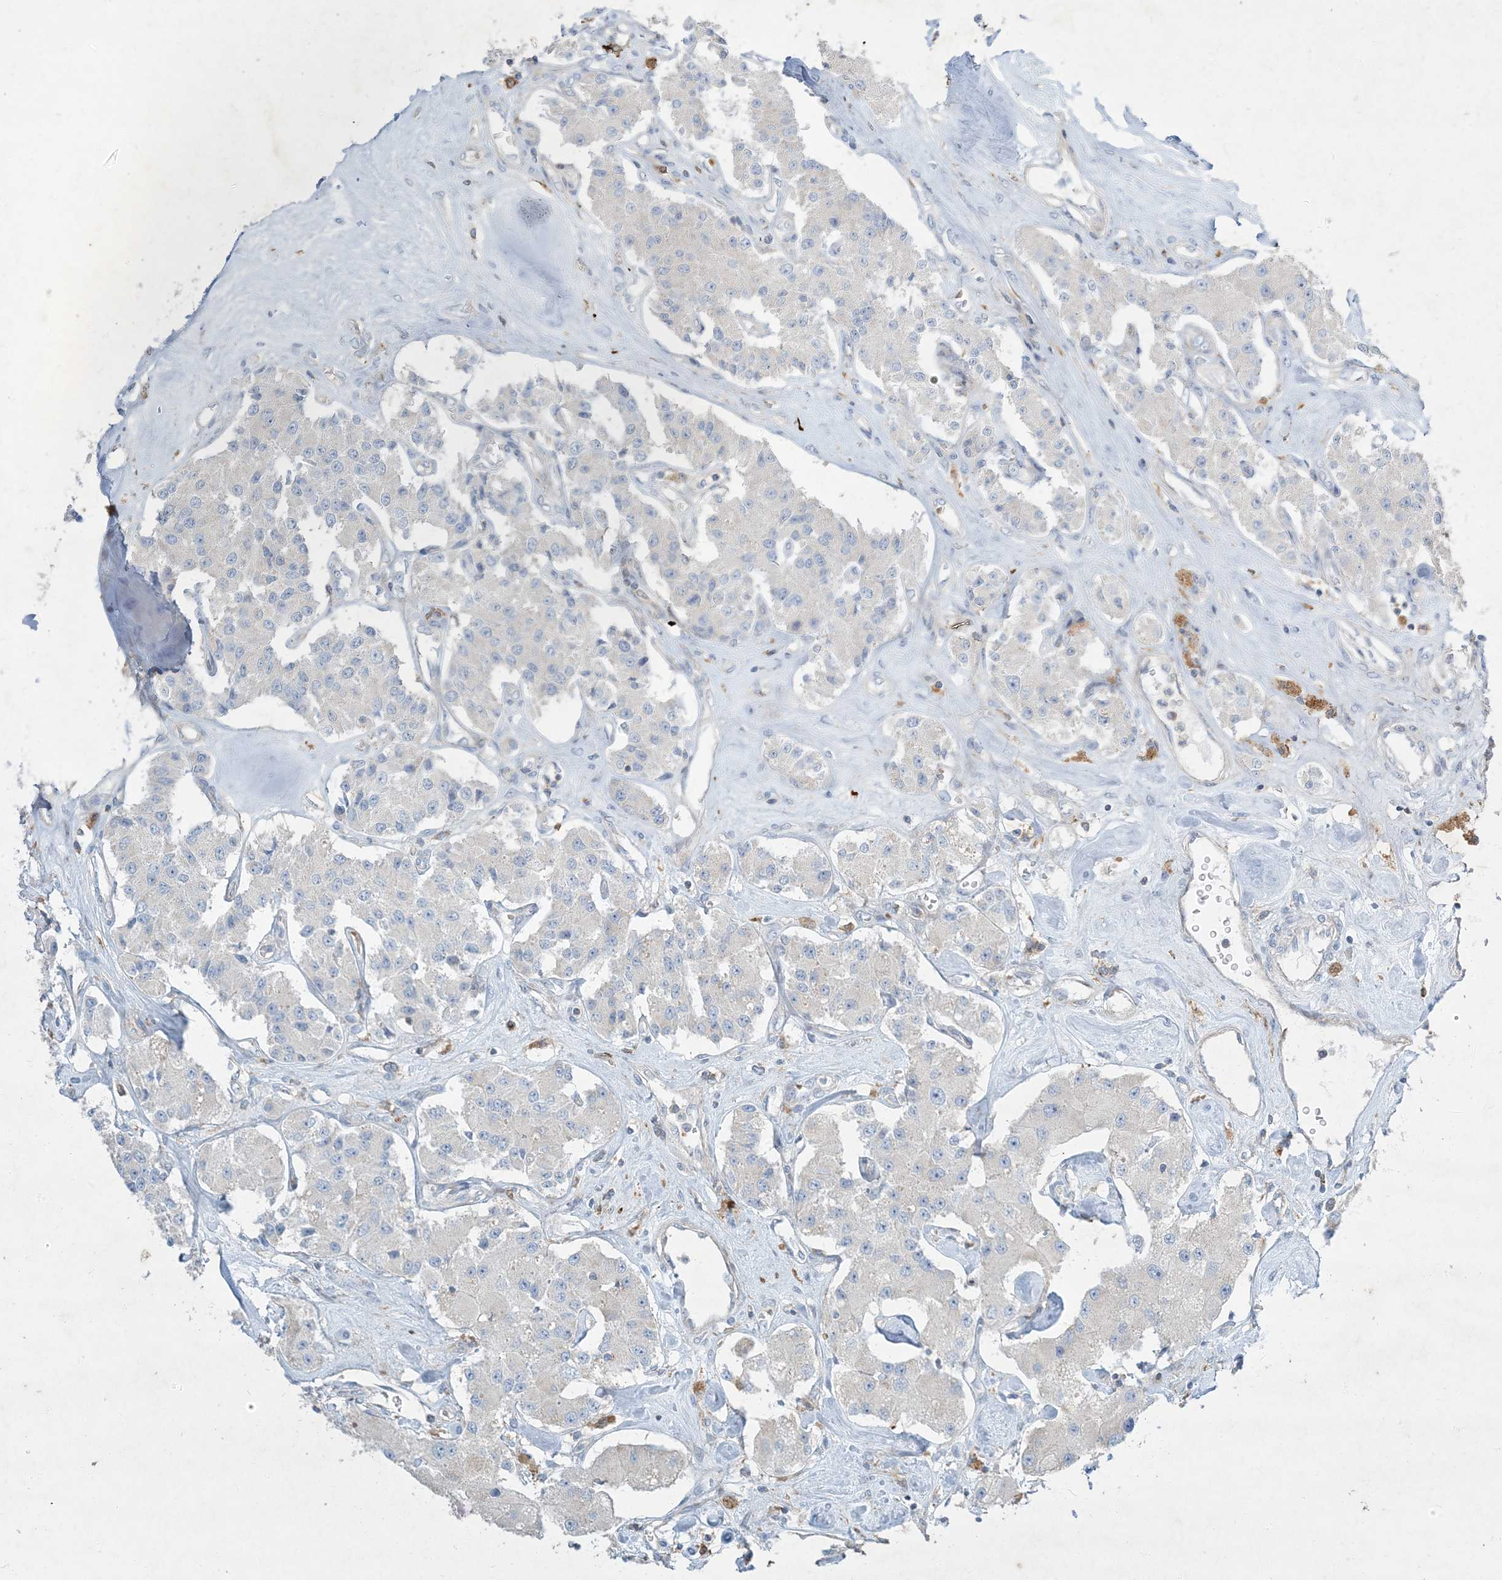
{"staining": {"intensity": "negative", "quantity": "none", "location": "none"}, "tissue": "carcinoid", "cell_type": "Tumor cells", "image_type": "cancer", "snomed": [{"axis": "morphology", "description": "Carcinoid, malignant, NOS"}, {"axis": "topography", "description": "Pancreas"}], "caption": "IHC image of neoplastic tissue: human malignant carcinoid stained with DAB demonstrates no significant protein expression in tumor cells. (DAB (3,3'-diaminobenzidine) IHC visualized using brightfield microscopy, high magnification).", "gene": "LTN1", "patient": {"sex": "male", "age": 41}}